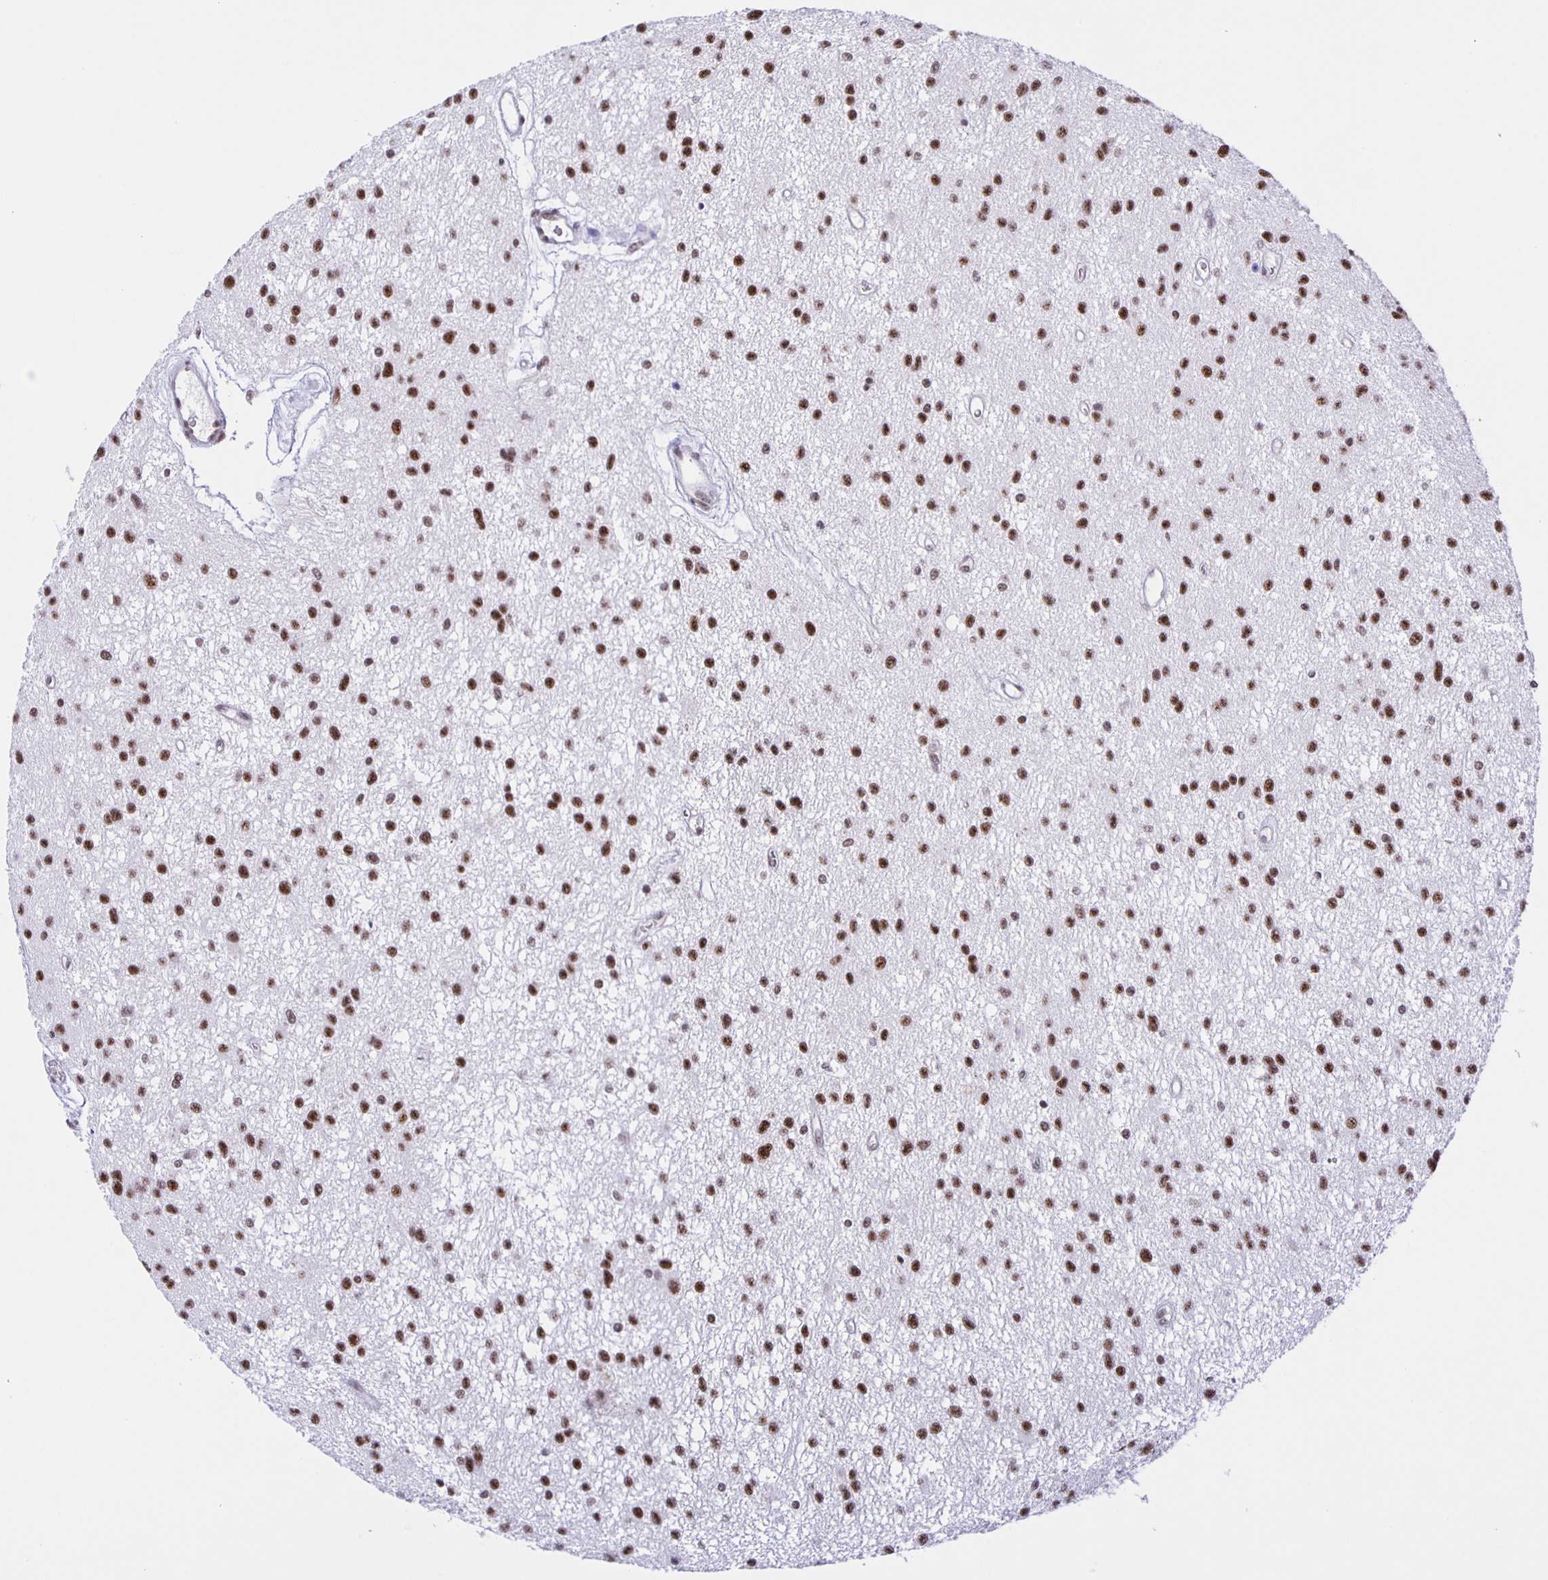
{"staining": {"intensity": "strong", "quantity": ">75%", "location": "nuclear"}, "tissue": "glioma", "cell_type": "Tumor cells", "image_type": "cancer", "snomed": [{"axis": "morphology", "description": "Glioma, malignant, Low grade"}, {"axis": "topography", "description": "Brain"}], "caption": "Immunohistochemistry (IHC) staining of glioma, which exhibits high levels of strong nuclear positivity in about >75% of tumor cells indicating strong nuclear protein expression. The staining was performed using DAB (brown) for protein detection and nuclei were counterstained in hematoxylin (blue).", "gene": "ZRANB2", "patient": {"sex": "male", "age": 43}}